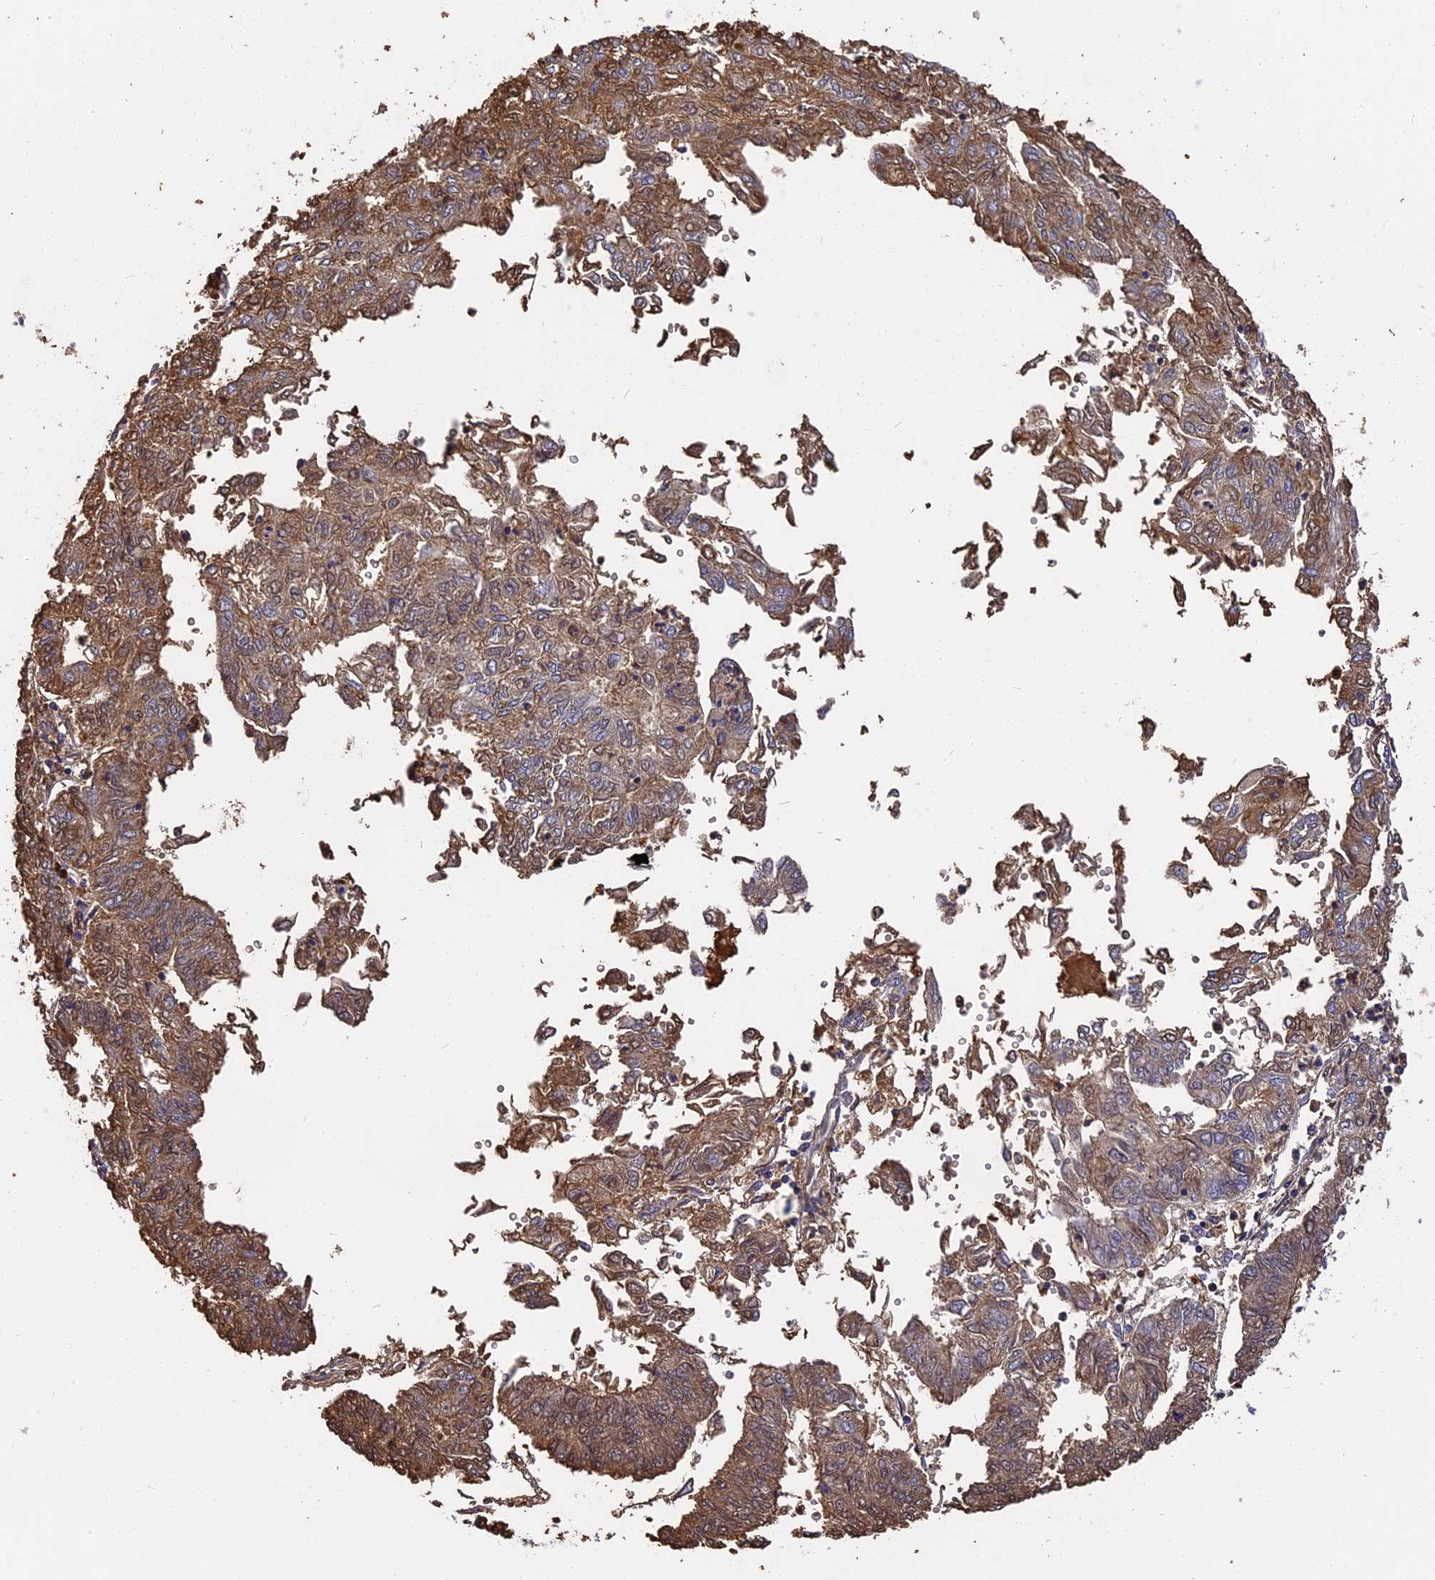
{"staining": {"intensity": "moderate", "quantity": "25%-75%", "location": "cytoplasmic/membranous"}, "tissue": "endometrial cancer", "cell_type": "Tumor cells", "image_type": "cancer", "snomed": [{"axis": "morphology", "description": "Adenocarcinoma, NOS"}, {"axis": "topography", "description": "Endometrium"}], "caption": "Human adenocarcinoma (endometrial) stained for a protein (brown) shows moderate cytoplasmic/membranous positive expression in about 25%-75% of tumor cells.", "gene": "ERMAP", "patient": {"sex": "female", "age": 68}}